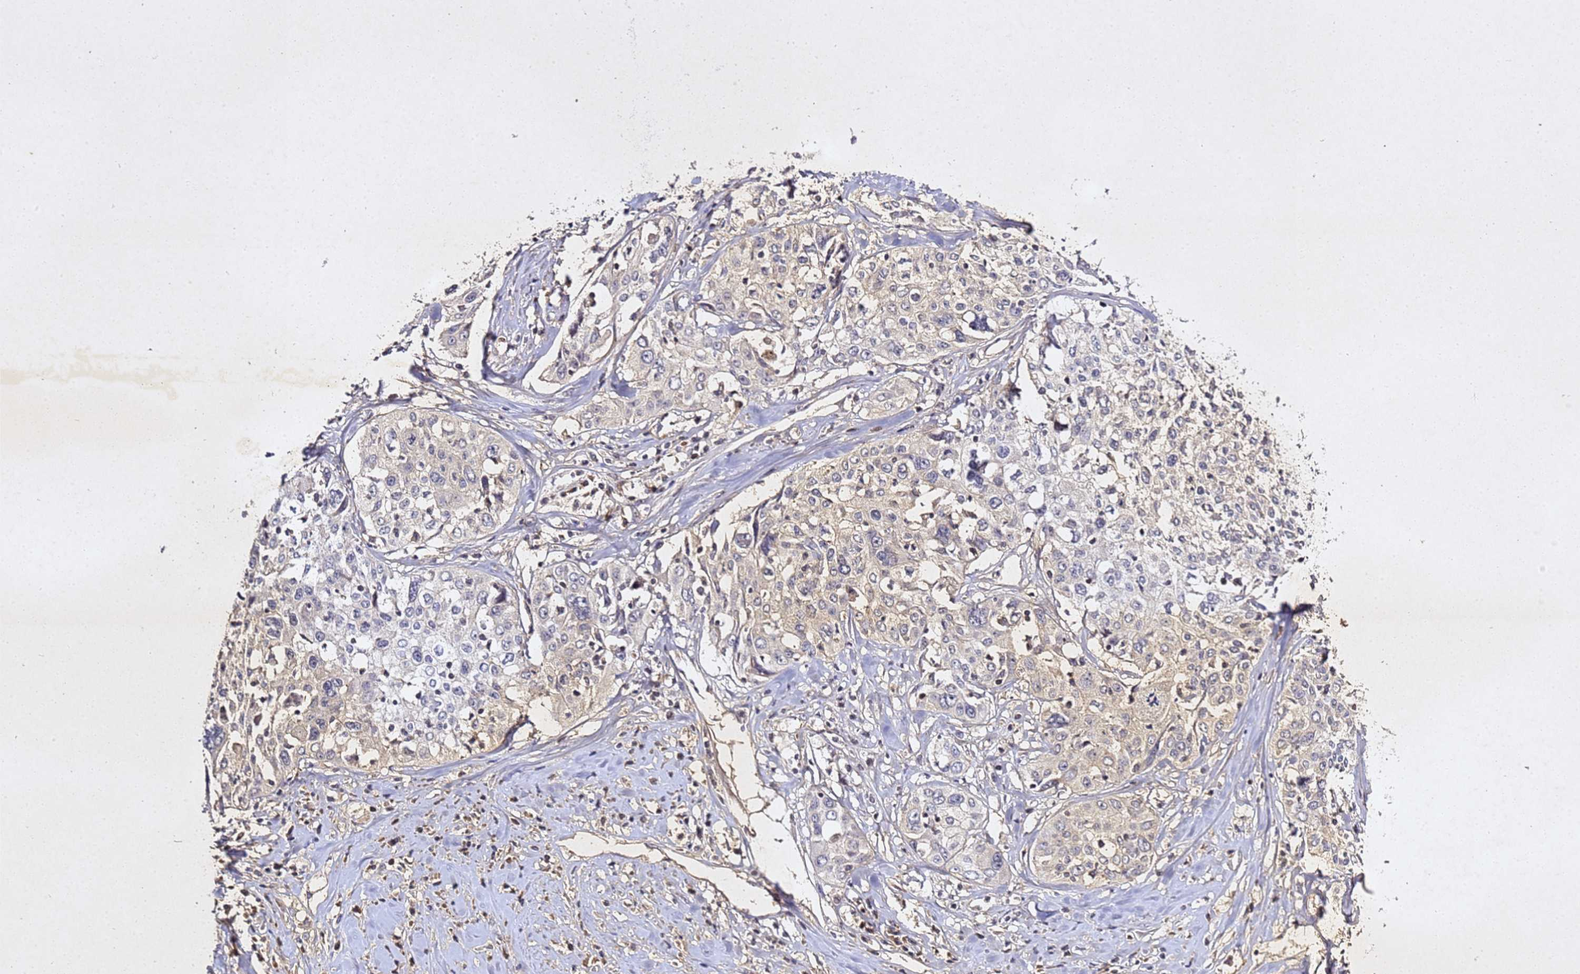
{"staining": {"intensity": "weak", "quantity": "<25%", "location": "cytoplasmic/membranous"}, "tissue": "cervical cancer", "cell_type": "Tumor cells", "image_type": "cancer", "snomed": [{"axis": "morphology", "description": "Squamous cell carcinoma, NOS"}, {"axis": "topography", "description": "Cervix"}], "caption": "High power microscopy image of an IHC micrograph of cervical cancer (squamous cell carcinoma), revealing no significant staining in tumor cells. (Stains: DAB (3,3'-diaminobenzidine) immunohistochemistry with hematoxylin counter stain, Microscopy: brightfield microscopy at high magnification).", "gene": "SV2B", "patient": {"sex": "female", "age": 31}}